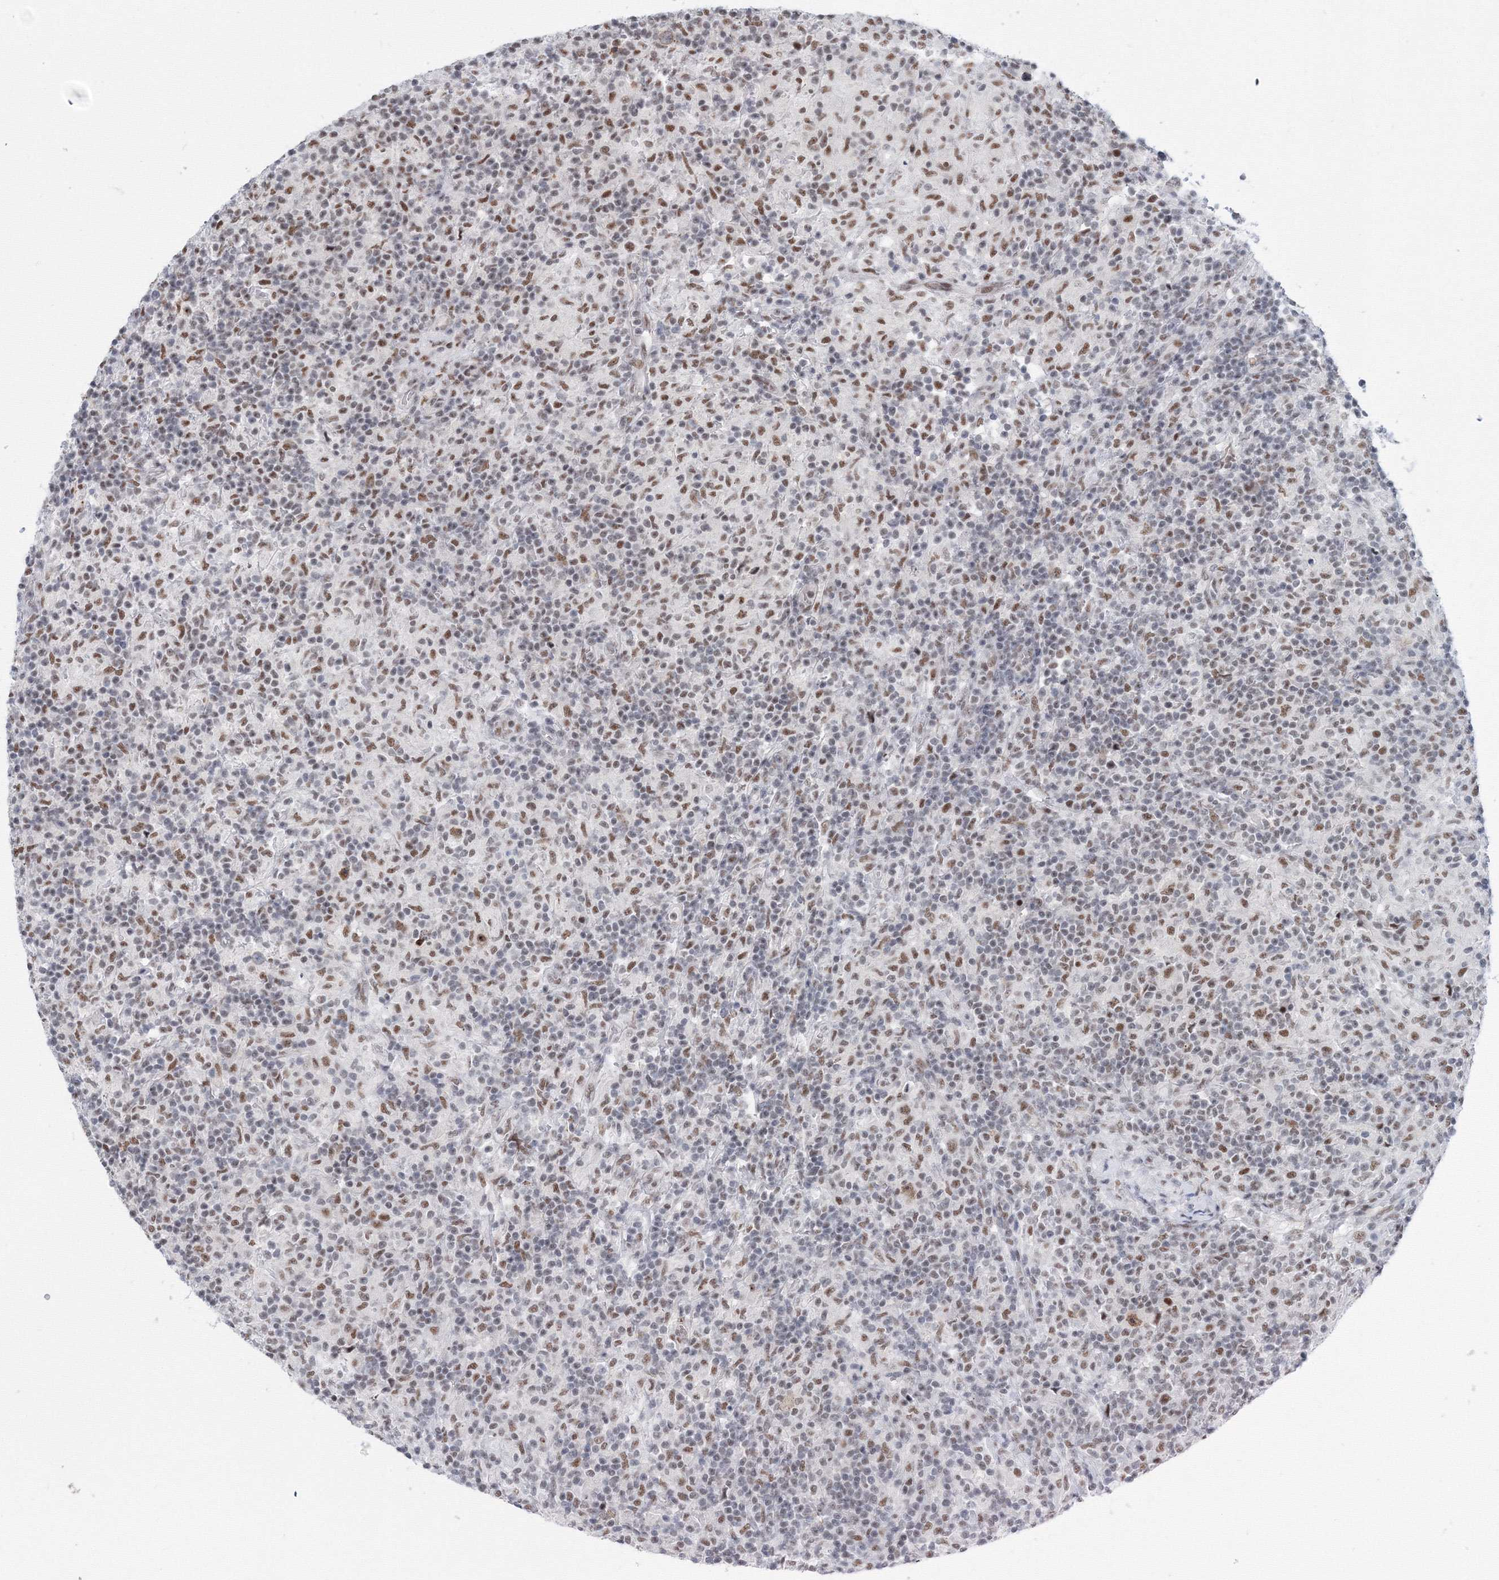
{"staining": {"intensity": "moderate", "quantity": ">75%", "location": "nuclear"}, "tissue": "lymphoma", "cell_type": "Tumor cells", "image_type": "cancer", "snomed": [{"axis": "morphology", "description": "Hodgkin's disease, NOS"}, {"axis": "topography", "description": "Lymph node"}], "caption": "IHC micrograph of human lymphoma stained for a protein (brown), which shows medium levels of moderate nuclear staining in approximately >75% of tumor cells.", "gene": "SF3B6", "patient": {"sex": "male", "age": 70}}